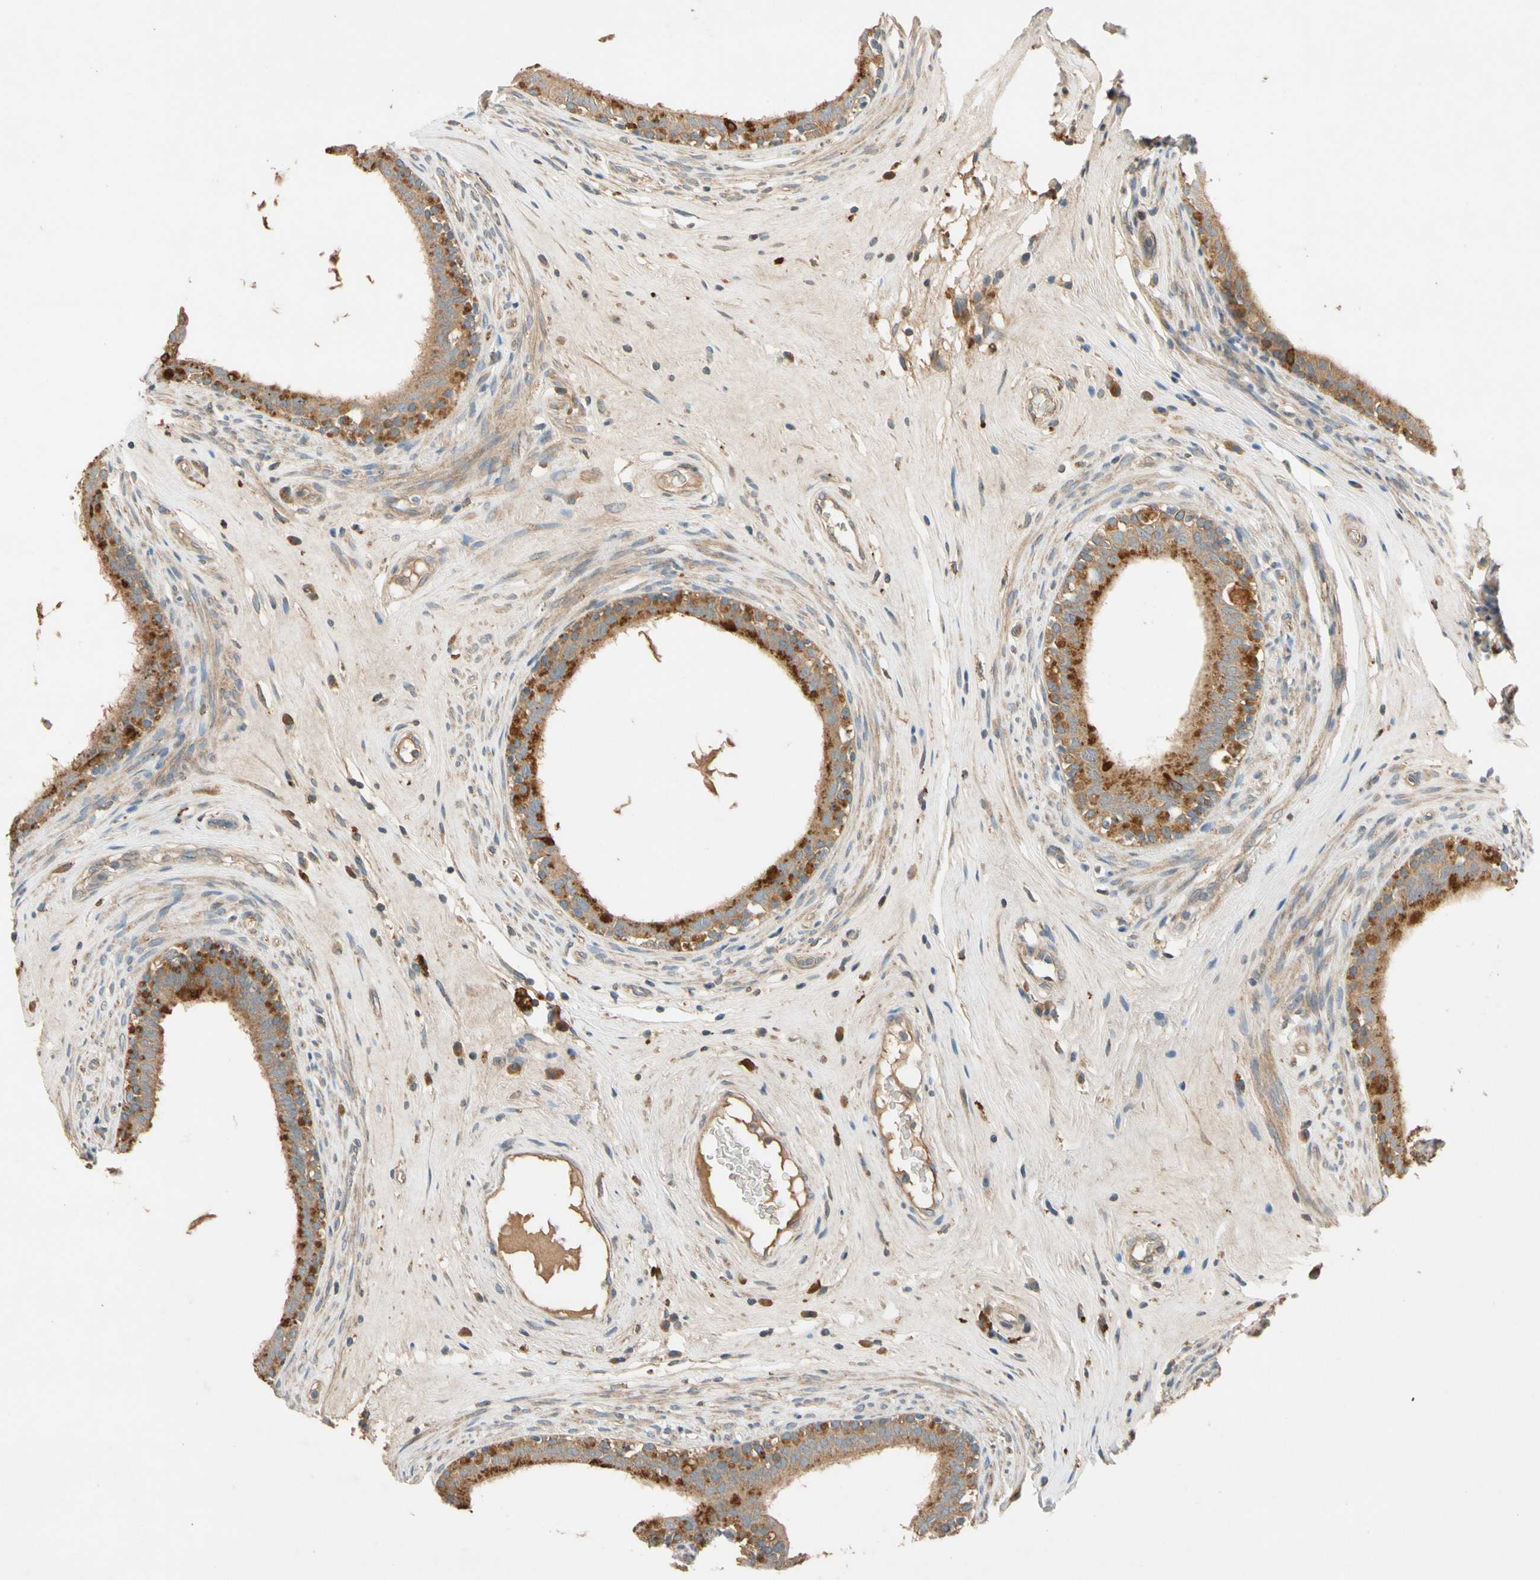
{"staining": {"intensity": "strong", "quantity": "25%-75%", "location": "cytoplasmic/membranous"}, "tissue": "epididymis", "cell_type": "Glandular cells", "image_type": "normal", "snomed": [{"axis": "morphology", "description": "Normal tissue, NOS"}, {"axis": "morphology", "description": "Inflammation, NOS"}, {"axis": "topography", "description": "Epididymis"}], "caption": "Glandular cells reveal high levels of strong cytoplasmic/membranous staining in approximately 25%-75% of cells in unremarkable epididymis.", "gene": "USP12", "patient": {"sex": "male", "age": 84}}